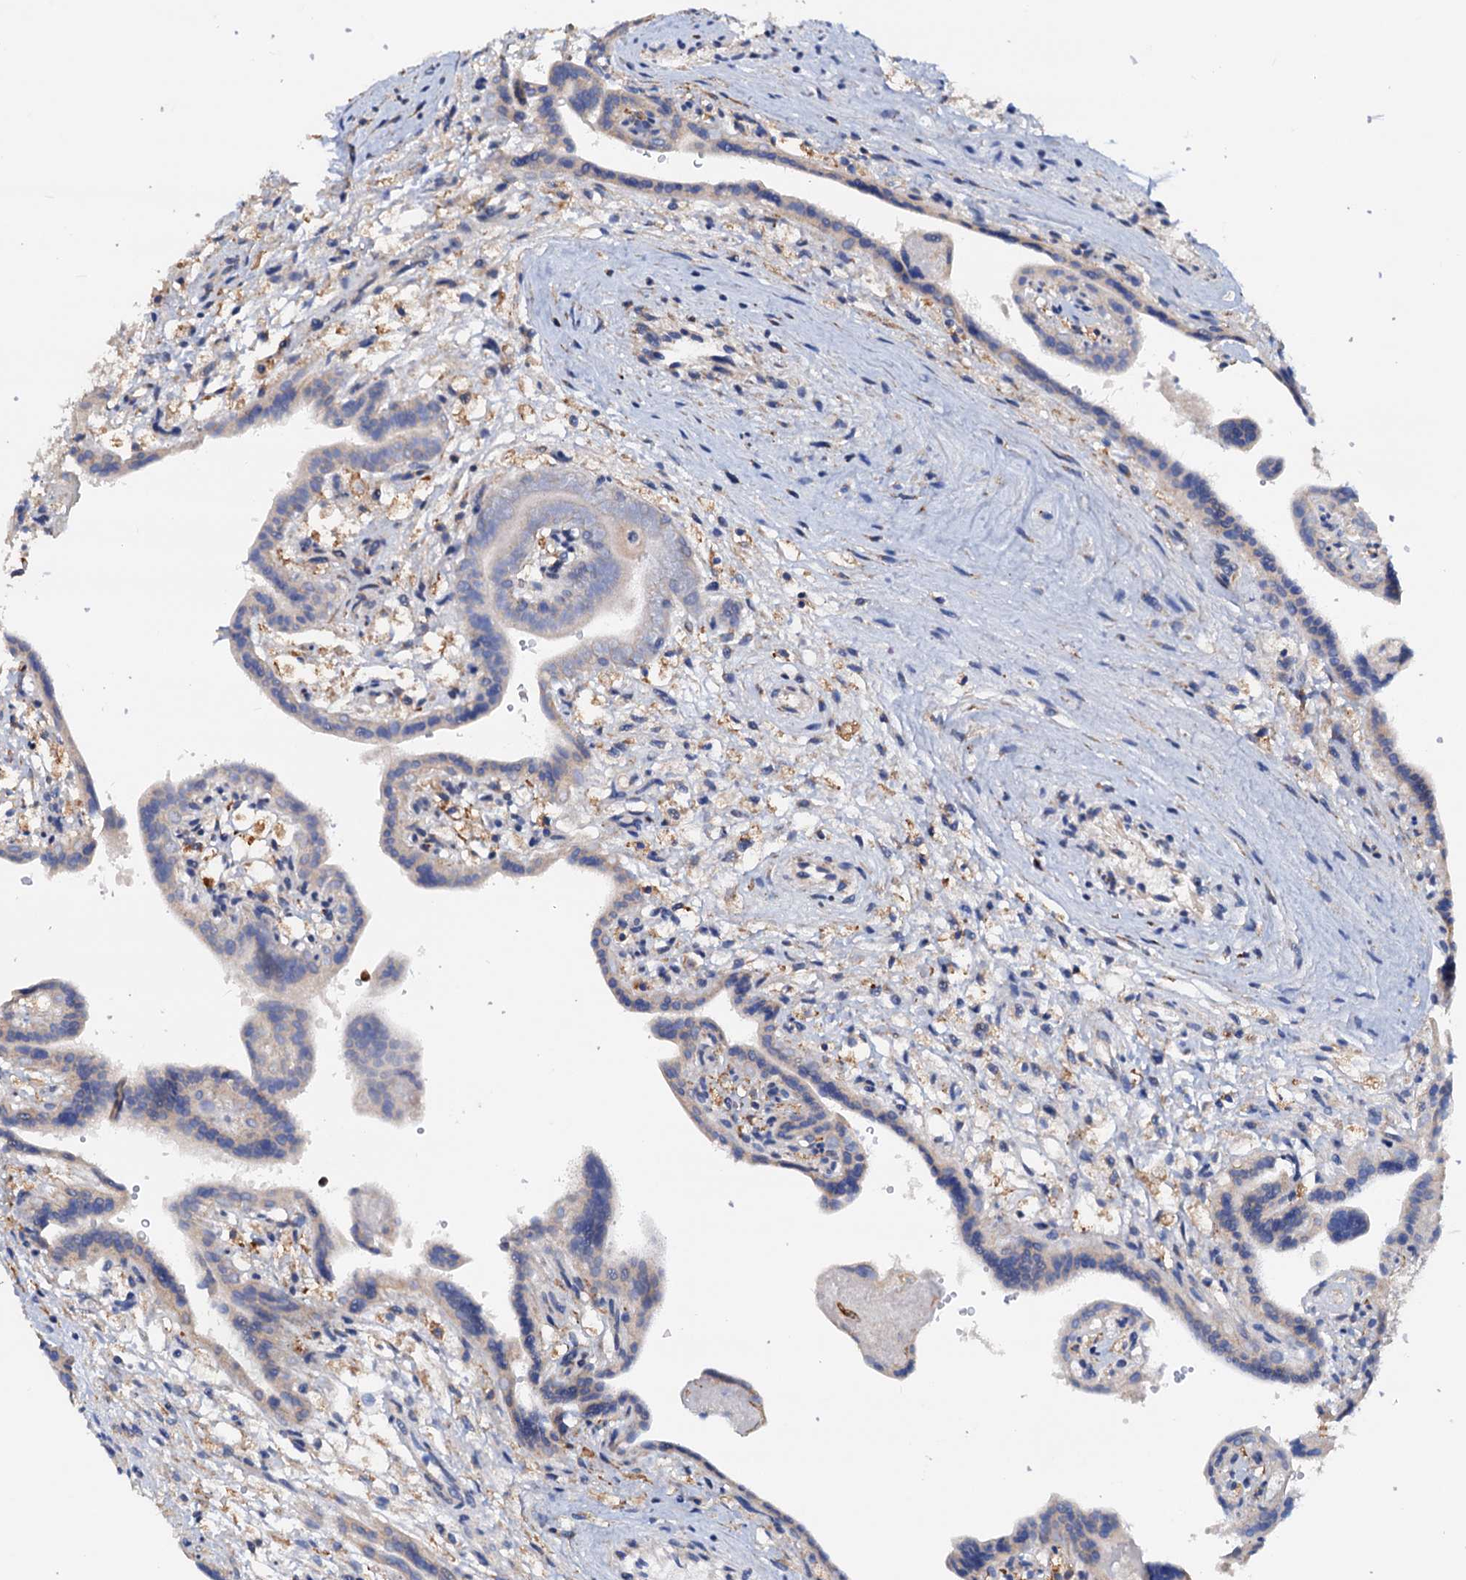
{"staining": {"intensity": "moderate", "quantity": "25%-75%", "location": "cytoplasmic/membranous"}, "tissue": "placenta", "cell_type": "Trophoblastic cells", "image_type": "normal", "snomed": [{"axis": "morphology", "description": "Normal tissue, NOS"}, {"axis": "topography", "description": "Placenta"}], "caption": "Approximately 25%-75% of trophoblastic cells in benign placenta demonstrate moderate cytoplasmic/membranous protein expression as visualized by brown immunohistochemical staining.", "gene": "RASSF9", "patient": {"sex": "female", "age": 37}}